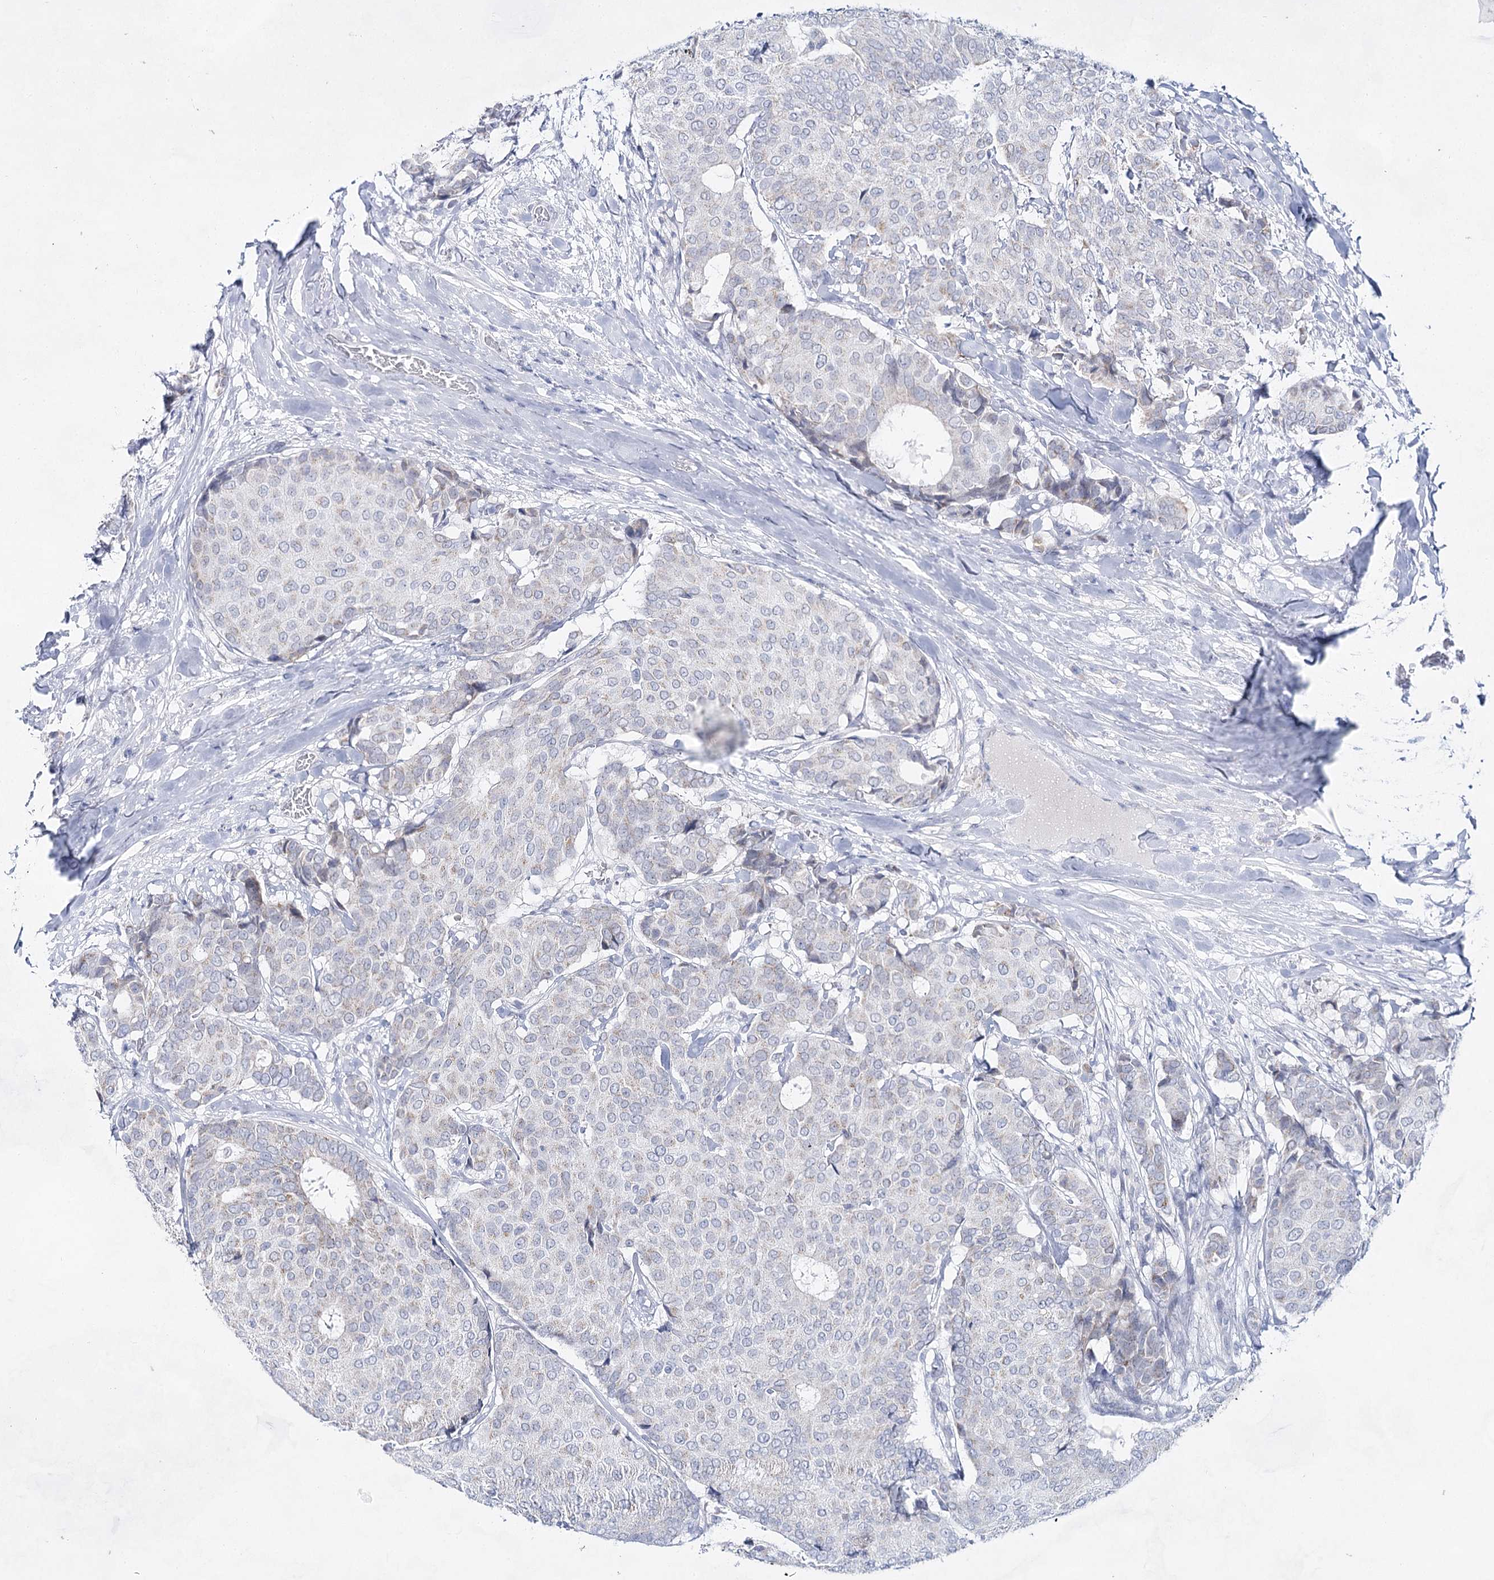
{"staining": {"intensity": "weak", "quantity": "25%-75%", "location": "cytoplasmic/membranous"}, "tissue": "breast cancer", "cell_type": "Tumor cells", "image_type": "cancer", "snomed": [{"axis": "morphology", "description": "Duct carcinoma"}, {"axis": "topography", "description": "Breast"}], "caption": "Immunohistochemistry staining of breast infiltrating ductal carcinoma, which reveals low levels of weak cytoplasmic/membranous expression in about 25%-75% of tumor cells indicating weak cytoplasmic/membranous protein positivity. The staining was performed using DAB (brown) for protein detection and nuclei were counterstained in hematoxylin (blue).", "gene": "BPHL", "patient": {"sex": "female", "age": 75}}